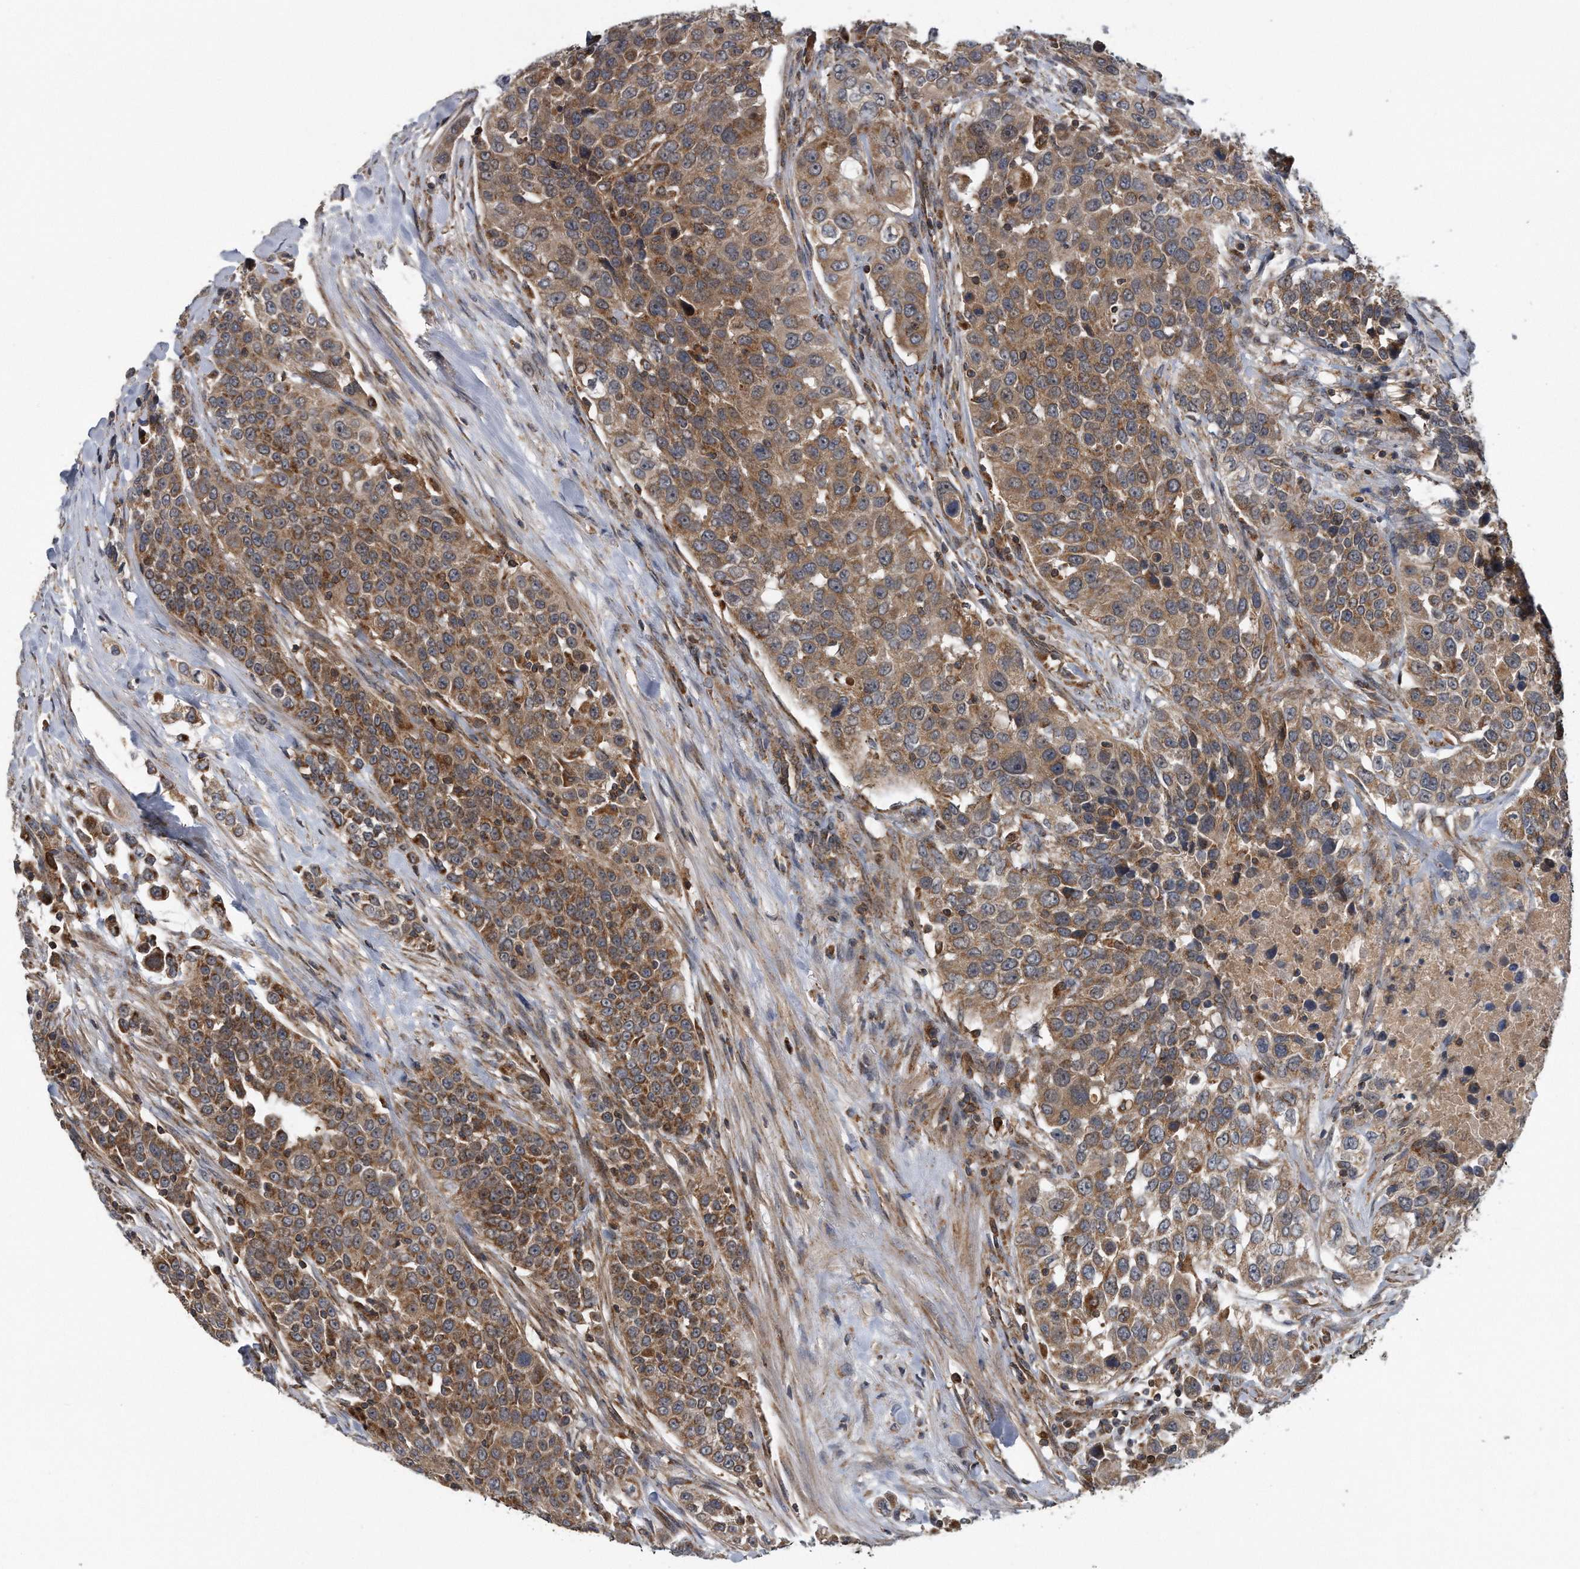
{"staining": {"intensity": "moderate", "quantity": ">75%", "location": "cytoplasmic/membranous"}, "tissue": "urothelial cancer", "cell_type": "Tumor cells", "image_type": "cancer", "snomed": [{"axis": "morphology", "description": "Urothelial carcinoma, High grade"}, {"axis": "topography", "description": "Urinary bladder"}], "caption": "The image reveals immunohistochemical staining of urothelial cancer. There is moderate cytoplasmic/membranous positivity is appreciated in approximately >75% of tumor cells.", "gene": "ALPK2", "patient": {"sex": "female", "age": 80}}